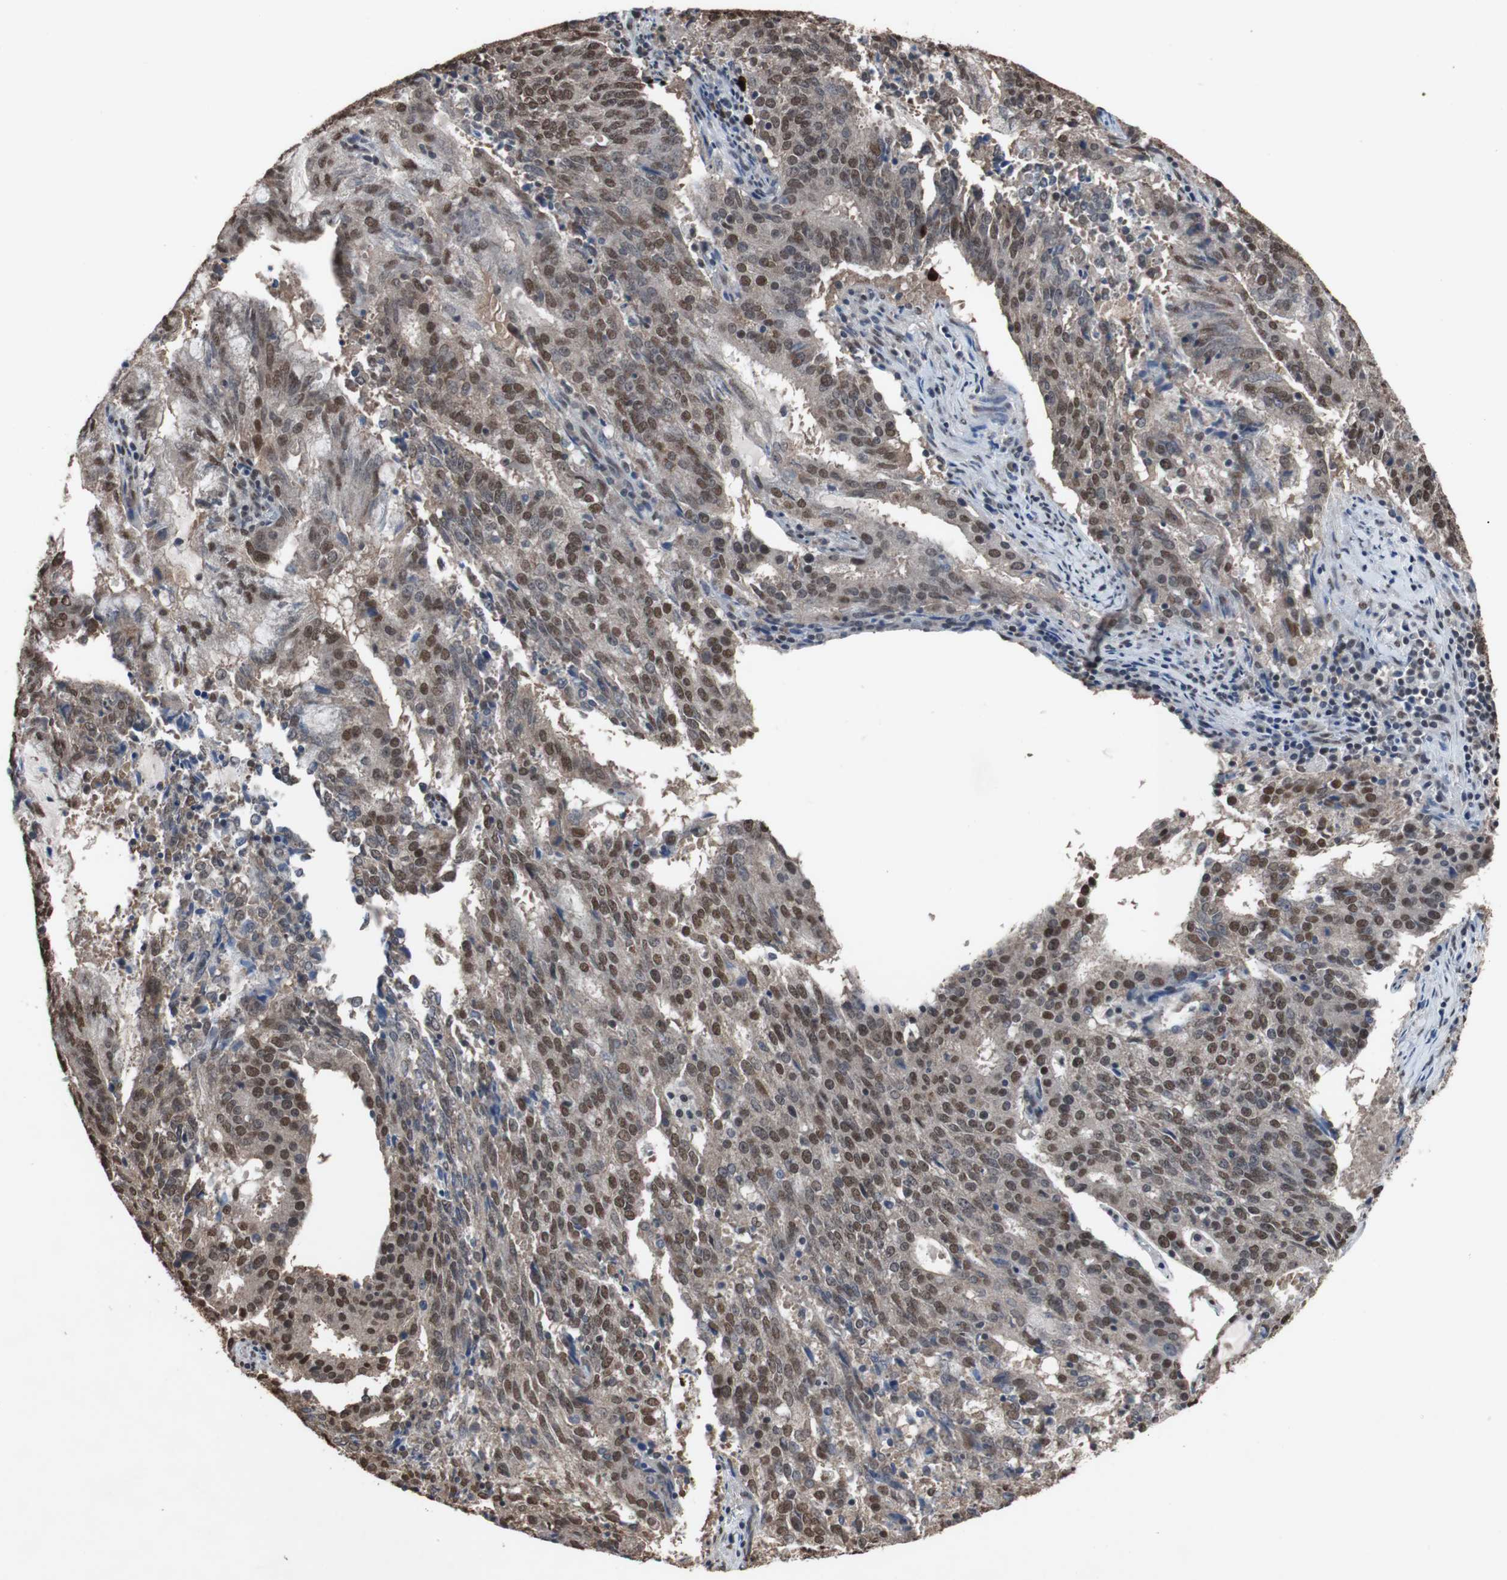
{"staining": {"intensity": "moderate", "quantity": ">75%", "location": "nuclear"}, "tissue": "cervical cancer", "cell_type": "Tumor cells", "image_type": "cancer", "snomed": [{"axis": "morphology", "description": "Adenocarcinoma, NOS"}, {"axis": "topography", "description": "Cervix"}], "caption": "Tumor cells show medium levels of moderate nuclear positivity in approximately >75% of cells in adenocarcinoma (cervical). The staining was performed using DAB to visualize the protein expression in brown, while the nuclei were stained in blue with hematoxylin (Magnification: 20x).", "gene": "MED27", "patient": {"sex": "female", "age": 44}}